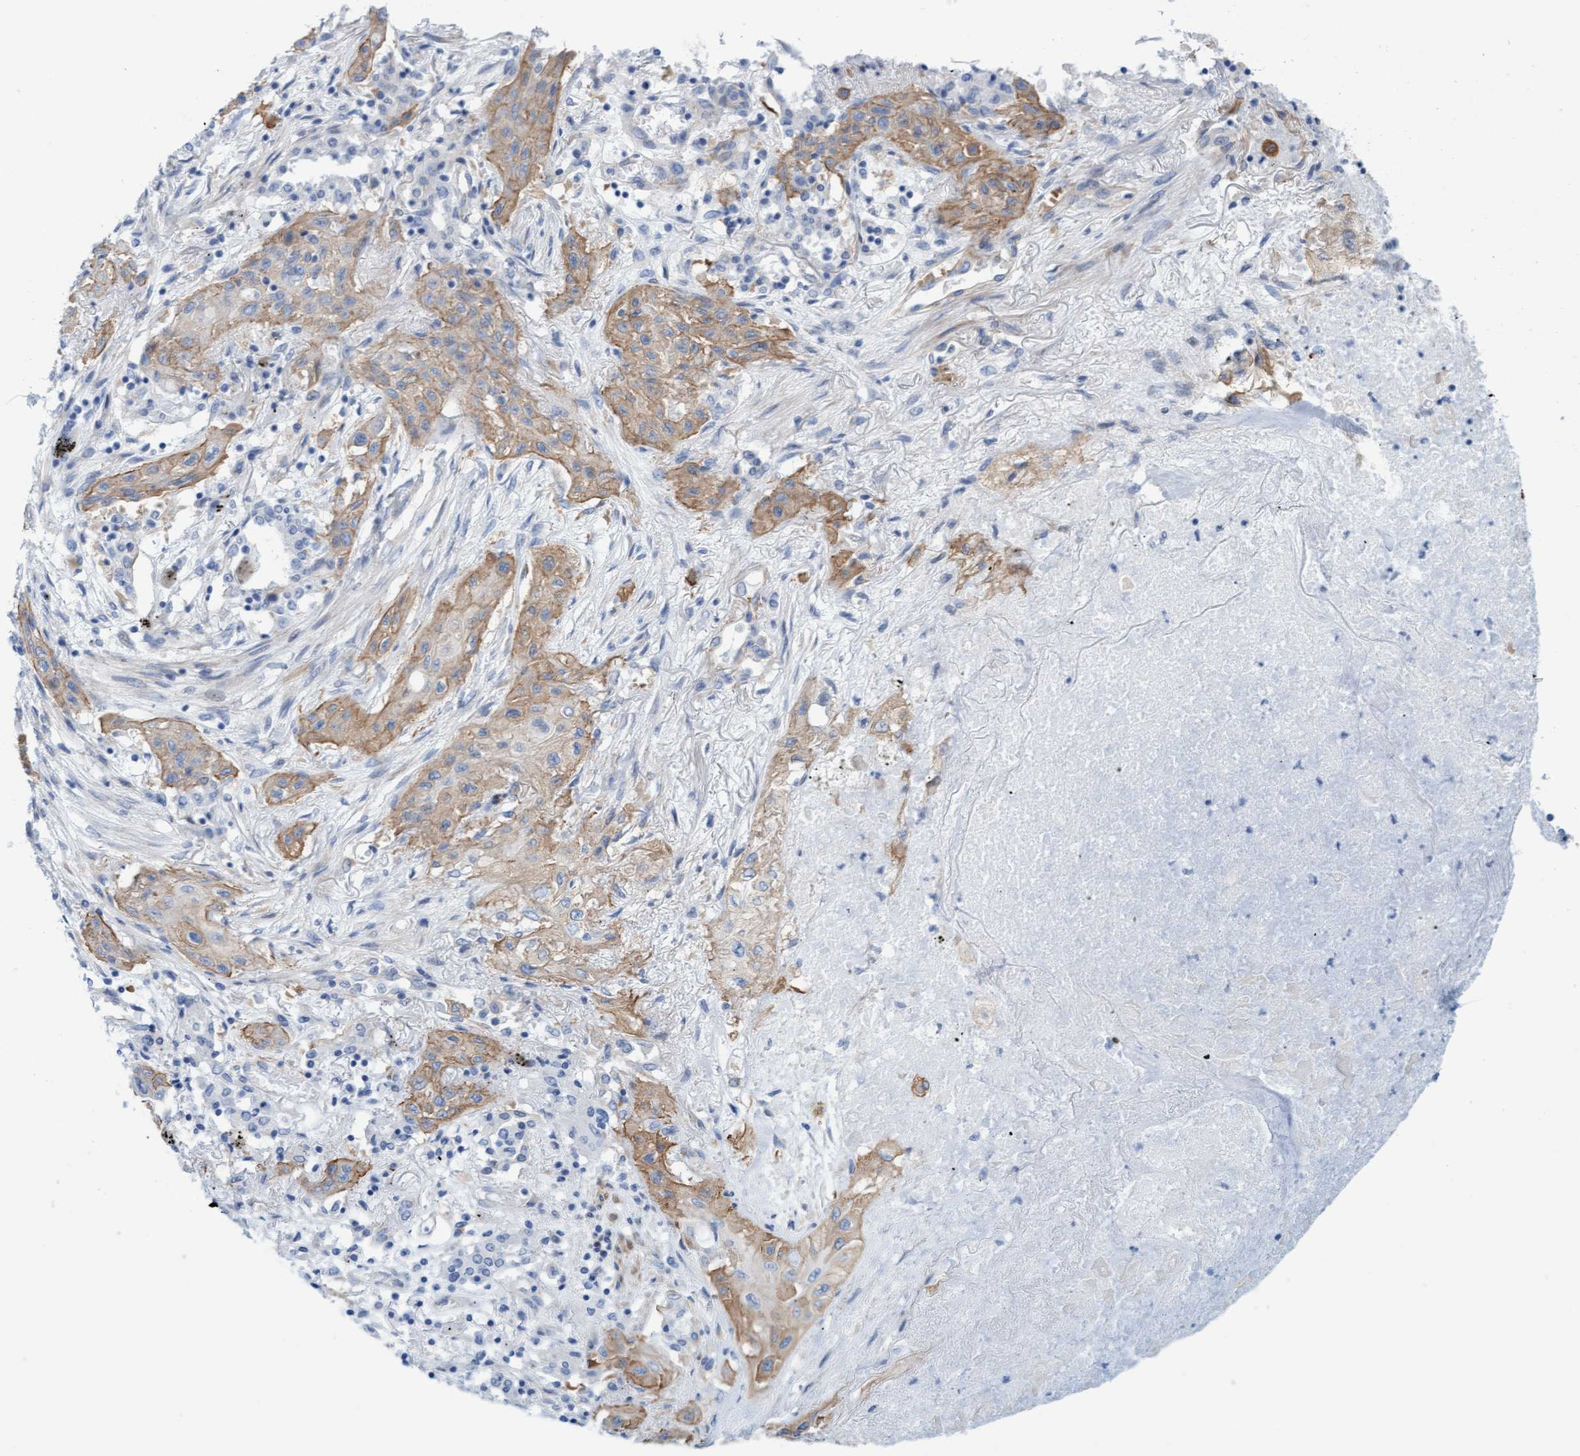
{"staining": {"intensity": "moderate", "quantity": ">75%", "location": "cytoplasmic/membranous"}, "tissue": "lung cancer", "cell_type": "Tumor cells", "image_type": "cancer", "snomed": [{"axis": "morphology", "description": "Squamous cell carcinoma, NOS"}, {"axis": "topography", "description": "Lung"}], "caption": "Approximately >75% of tumor cells in human lung squamous cell carcinoma reveal moderate cytoplasmic/membranous protein positivity as visualized by brown immunohistochemical staining.", "gene": "MTFR1", "patient": {"sex": "female", "age": 47}}